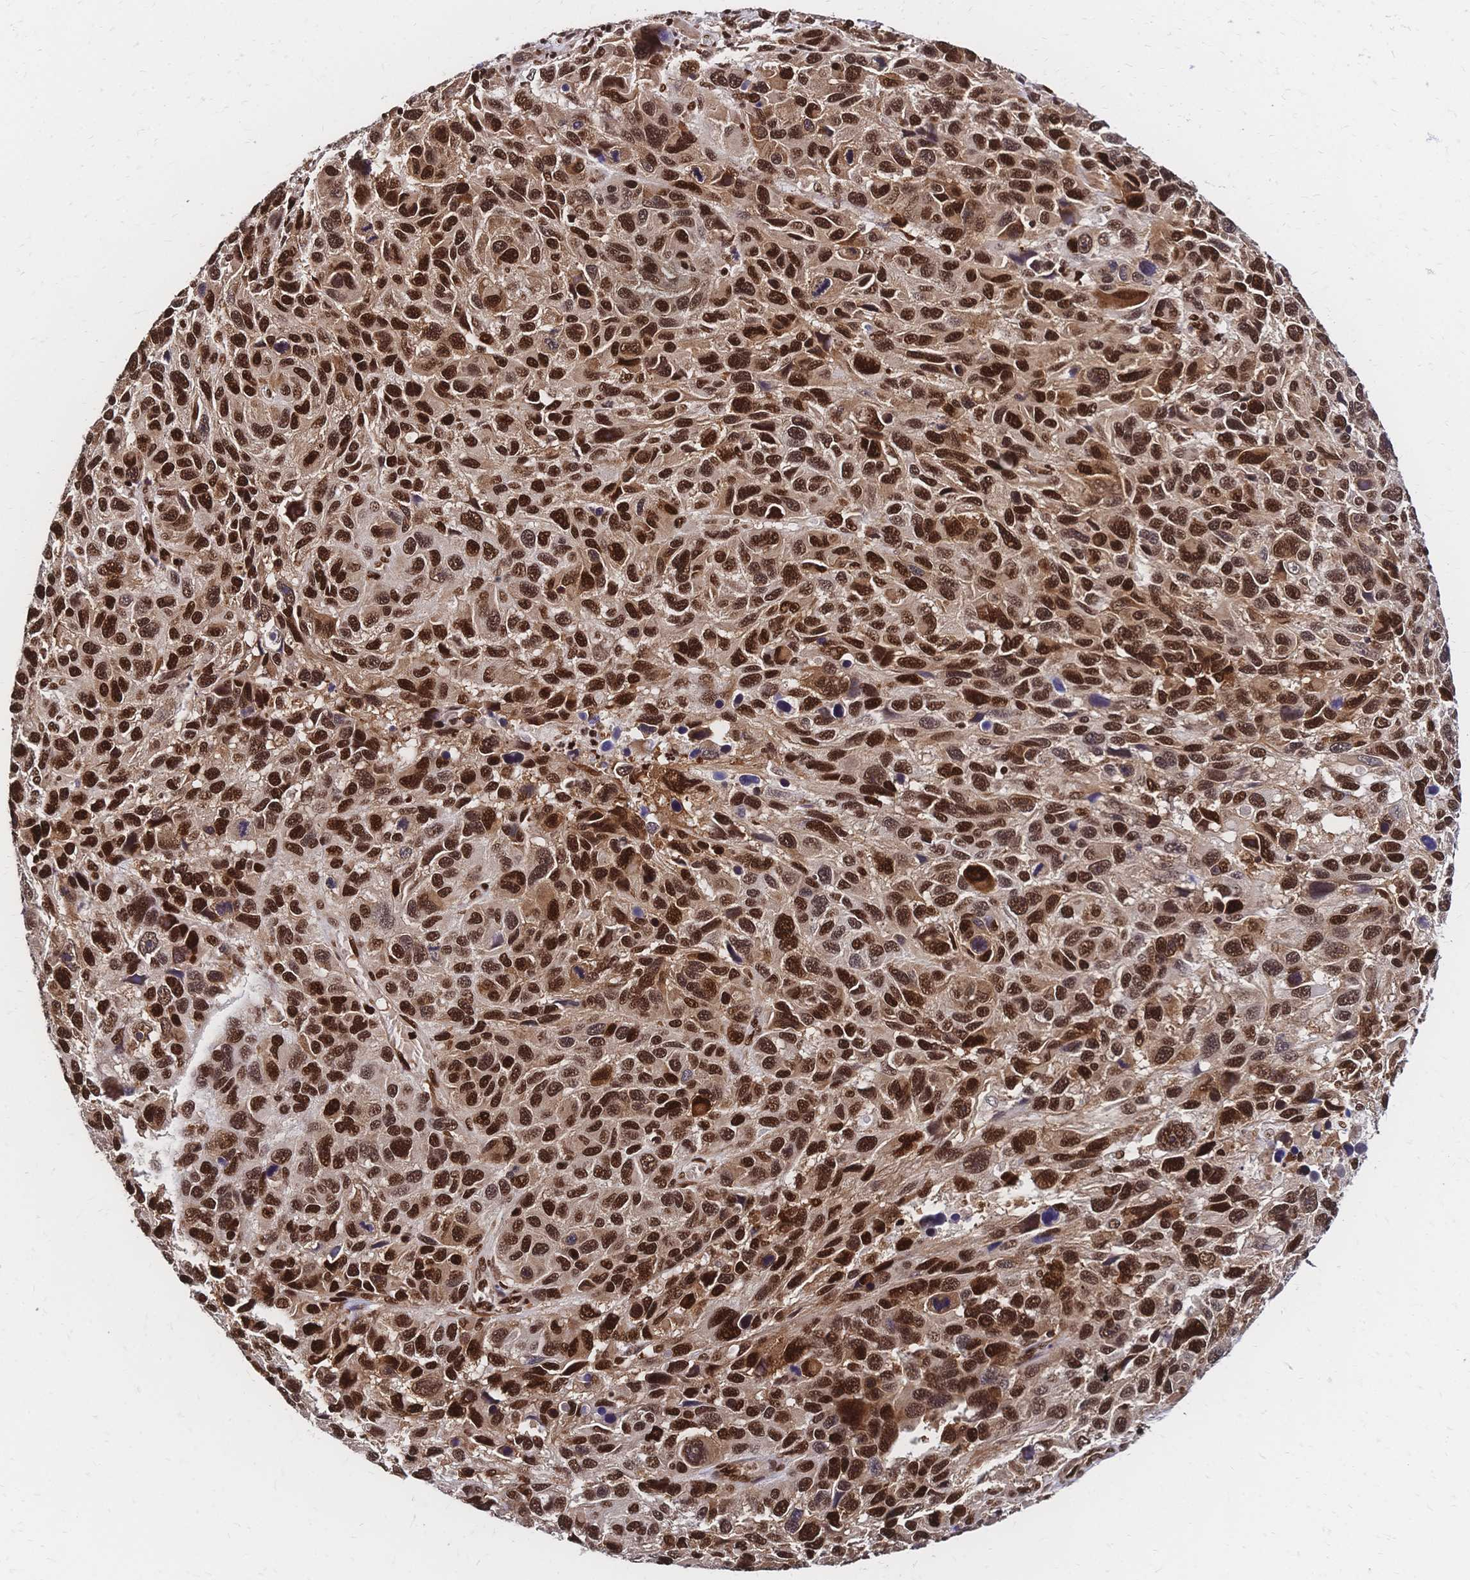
{"staining": {"intensity": "strong", "quantity": ">75%", "location": "nuclear"}, "tissue": "melanoma", "cell_type": "Tumor cells", "image_type": "cancer", "snomed": [{"axis": "morphology", "description": "Malignant melanoma, NOS"}, {"axis": "topography", "description": "Skin"}], "caption": "Protein expression analysis of human malignant melanoma reveals strong nuclear positivity in about >75% of tumor cells. (DAB IHC, brown staining for protein, blue staining for nuclei).", "gene": "HDGF", "patient": {"sex": "male", "age": 53}}